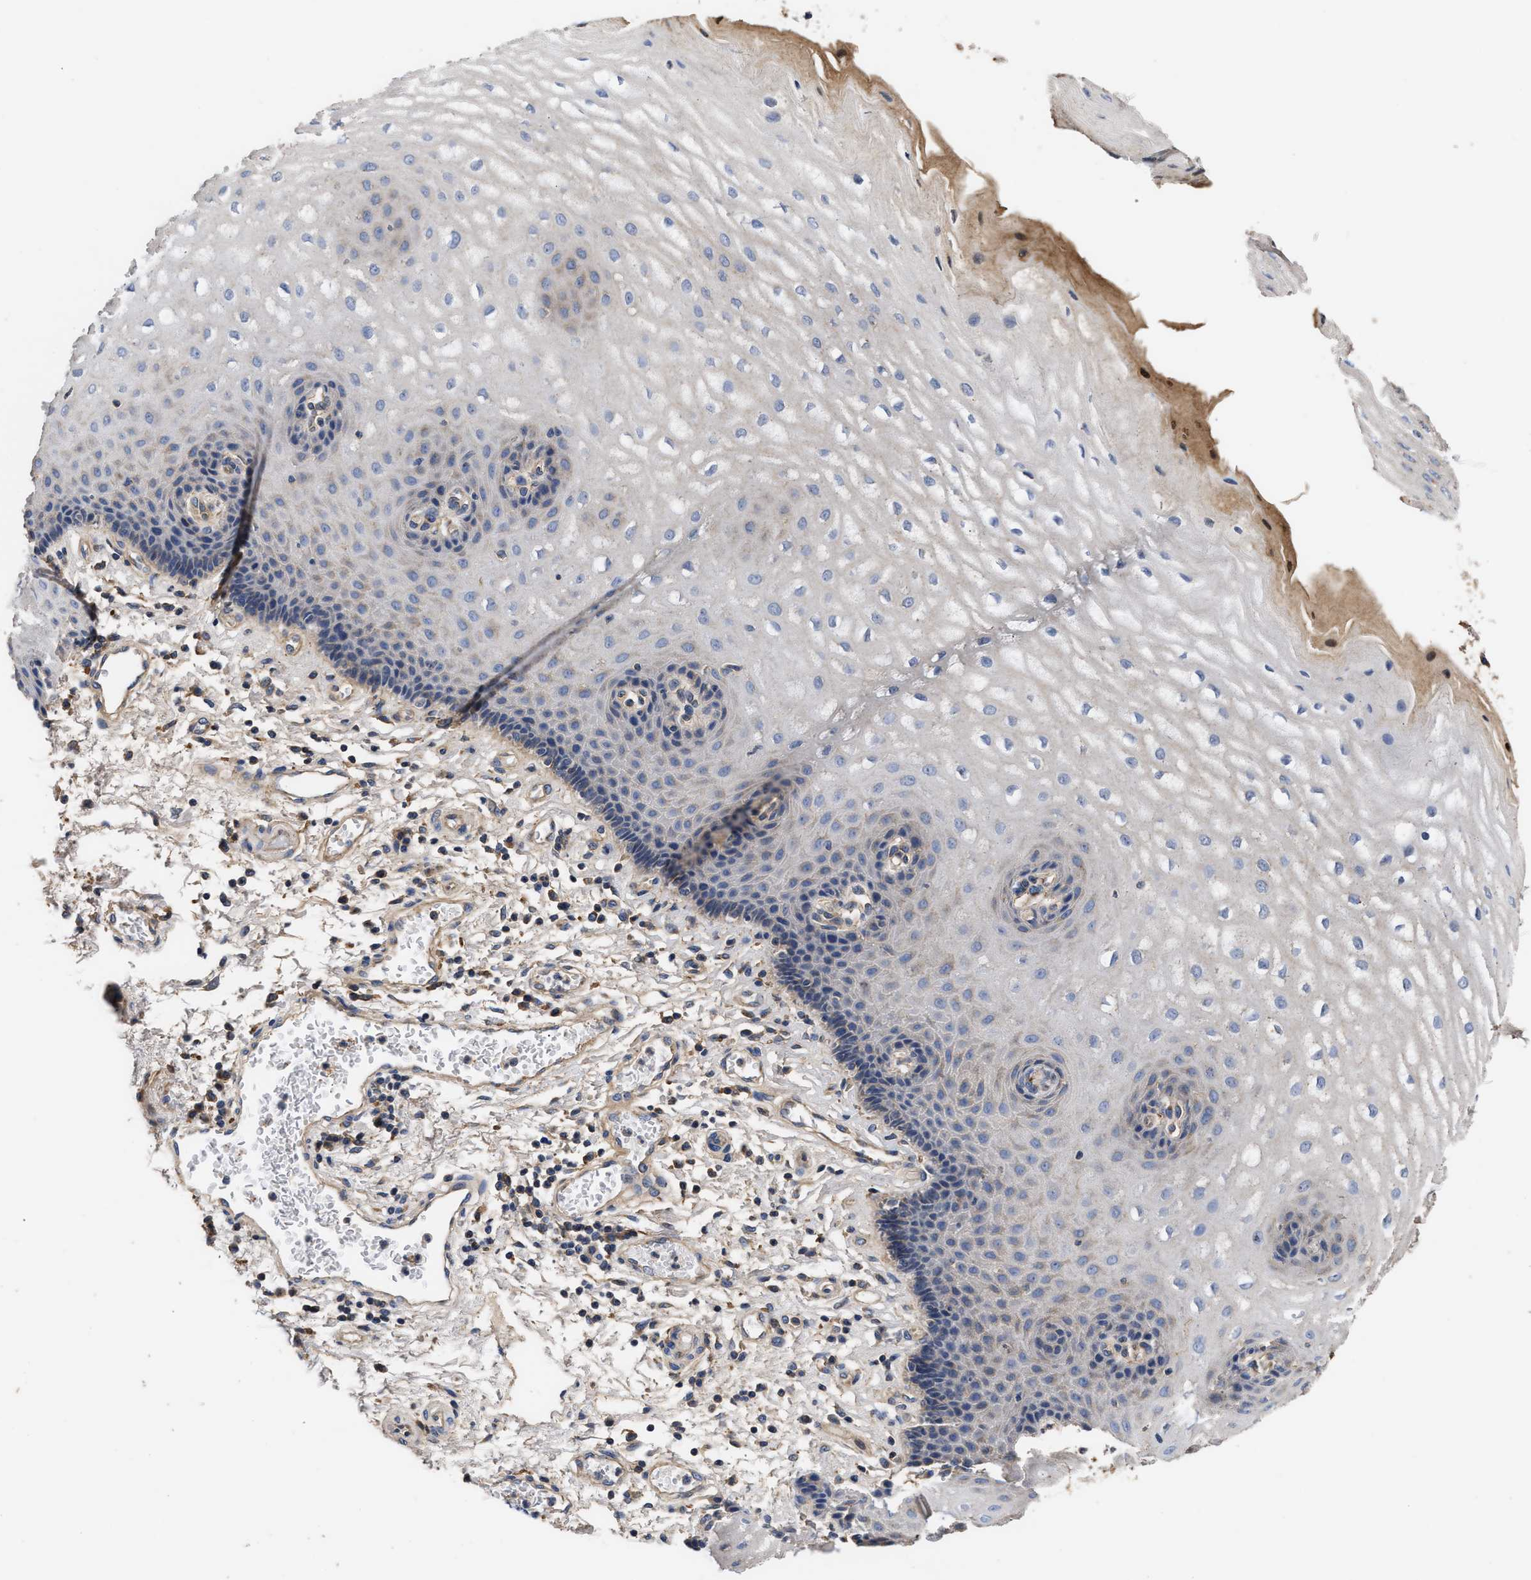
{"staining": {"intensity": "weak", "quantity": "<25%", "location": "cytoplasmic/membranous"}, "tissue": "esophagus", "cell_type": "Squamous epithelial cells", "image_type": "normal", "snomed": [{"axis": "morphology", "description": "Normal tissue, NOS"}, {"axis": "topography", "description": "Esophagus"}], "caption": "Human esophagus stained for a protein using immunohistochemistry (IHC) displays no positivity in squamous epithelial cells.", "gene": "KLB", "patient": {"sex": "male", "age": 54}}